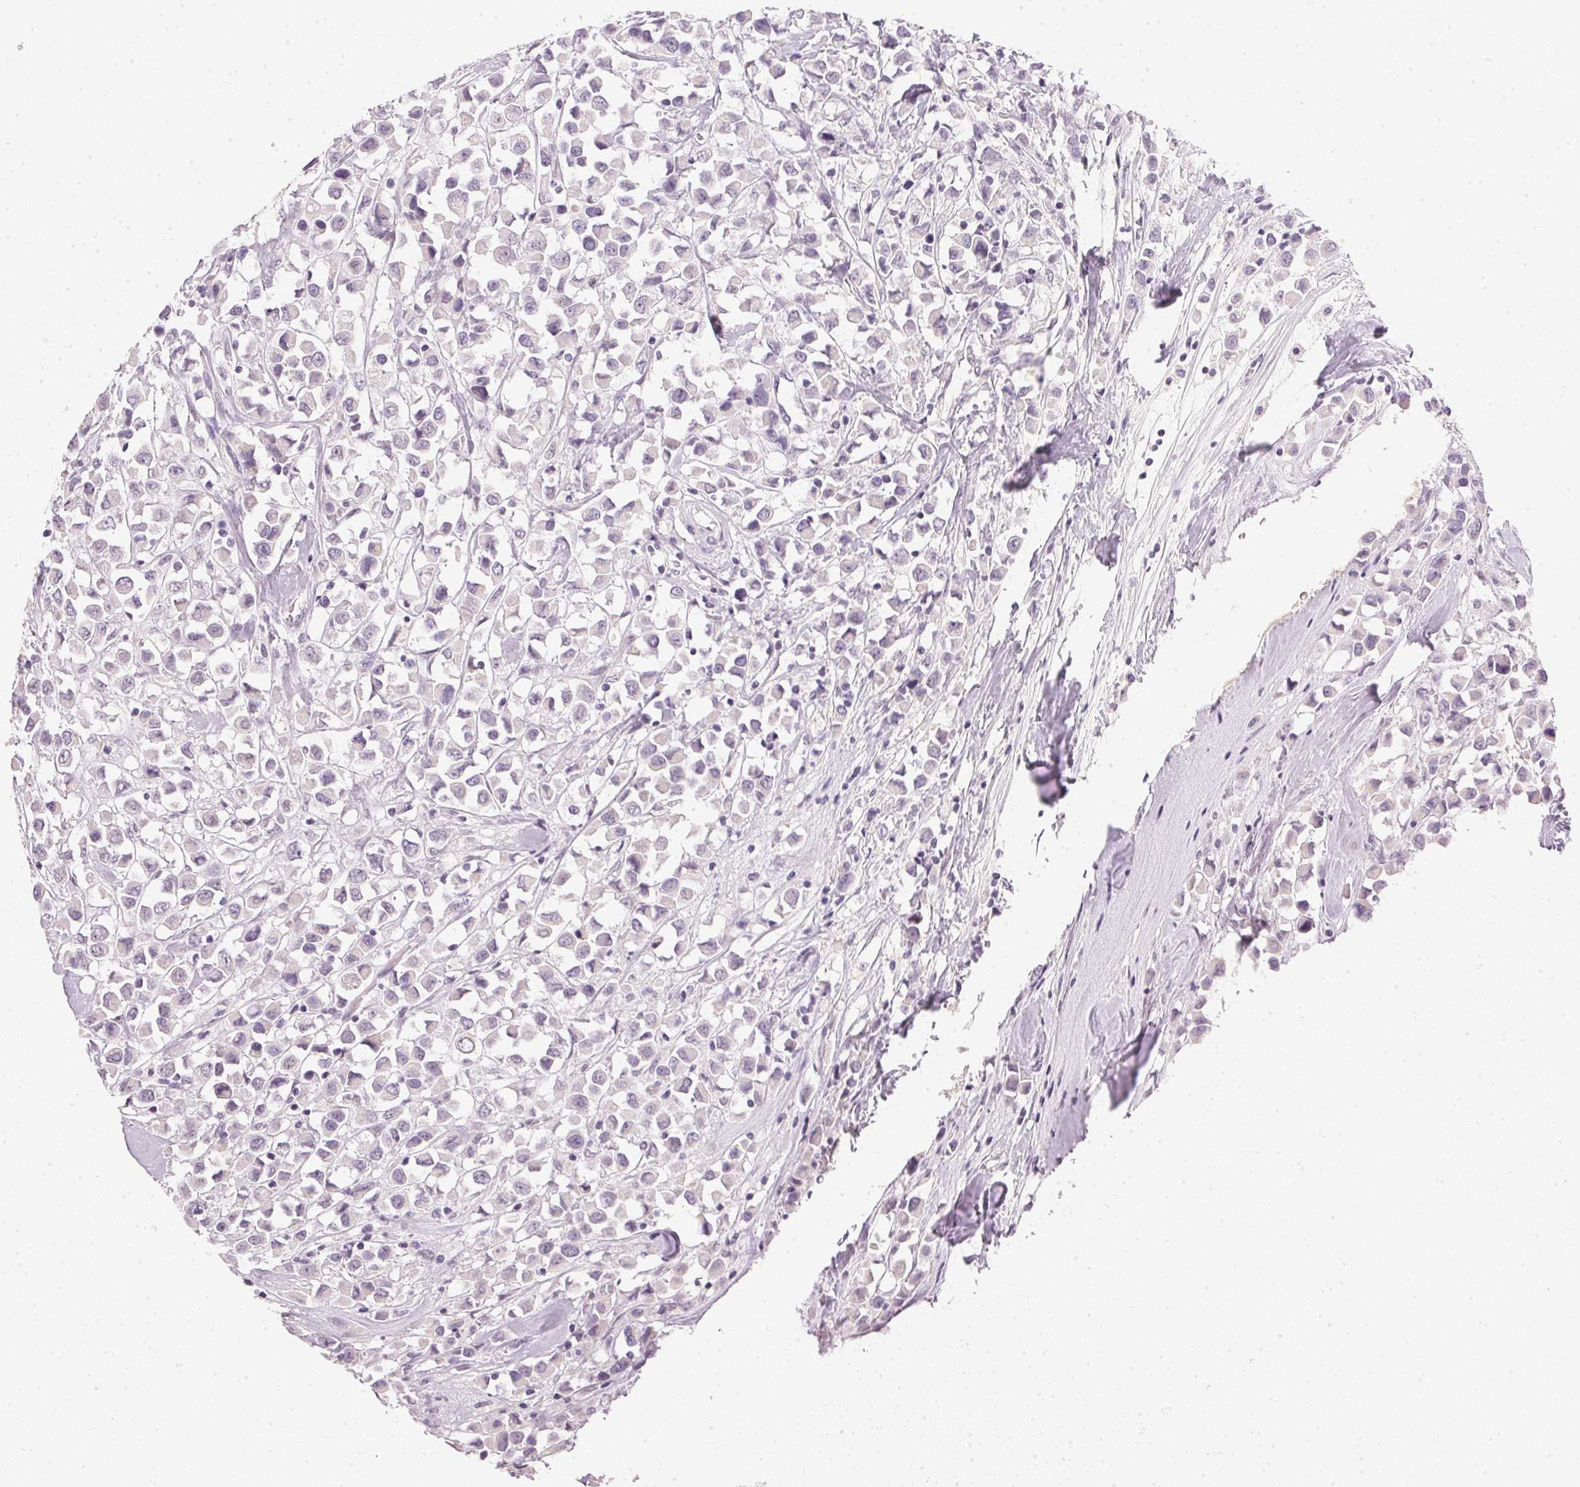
{"staining": {"intensity": "negative", "quantity": "none", "location": "none"}, "tissue": "breast cancer", "cell_type": "Tumor cells", "image_type": "cancer", "snomed": [{"axis": "morphology", "description": "Duct carcinoma"}, {"axis": "topography", "description": "Breast"}], "caption": "IHC of human breast cancer (invasive ductal carcinoma) reveals no positivity in tumor cells.", "gene": "IGFBP1", "patient": {"sex": "female", "age": 61}}